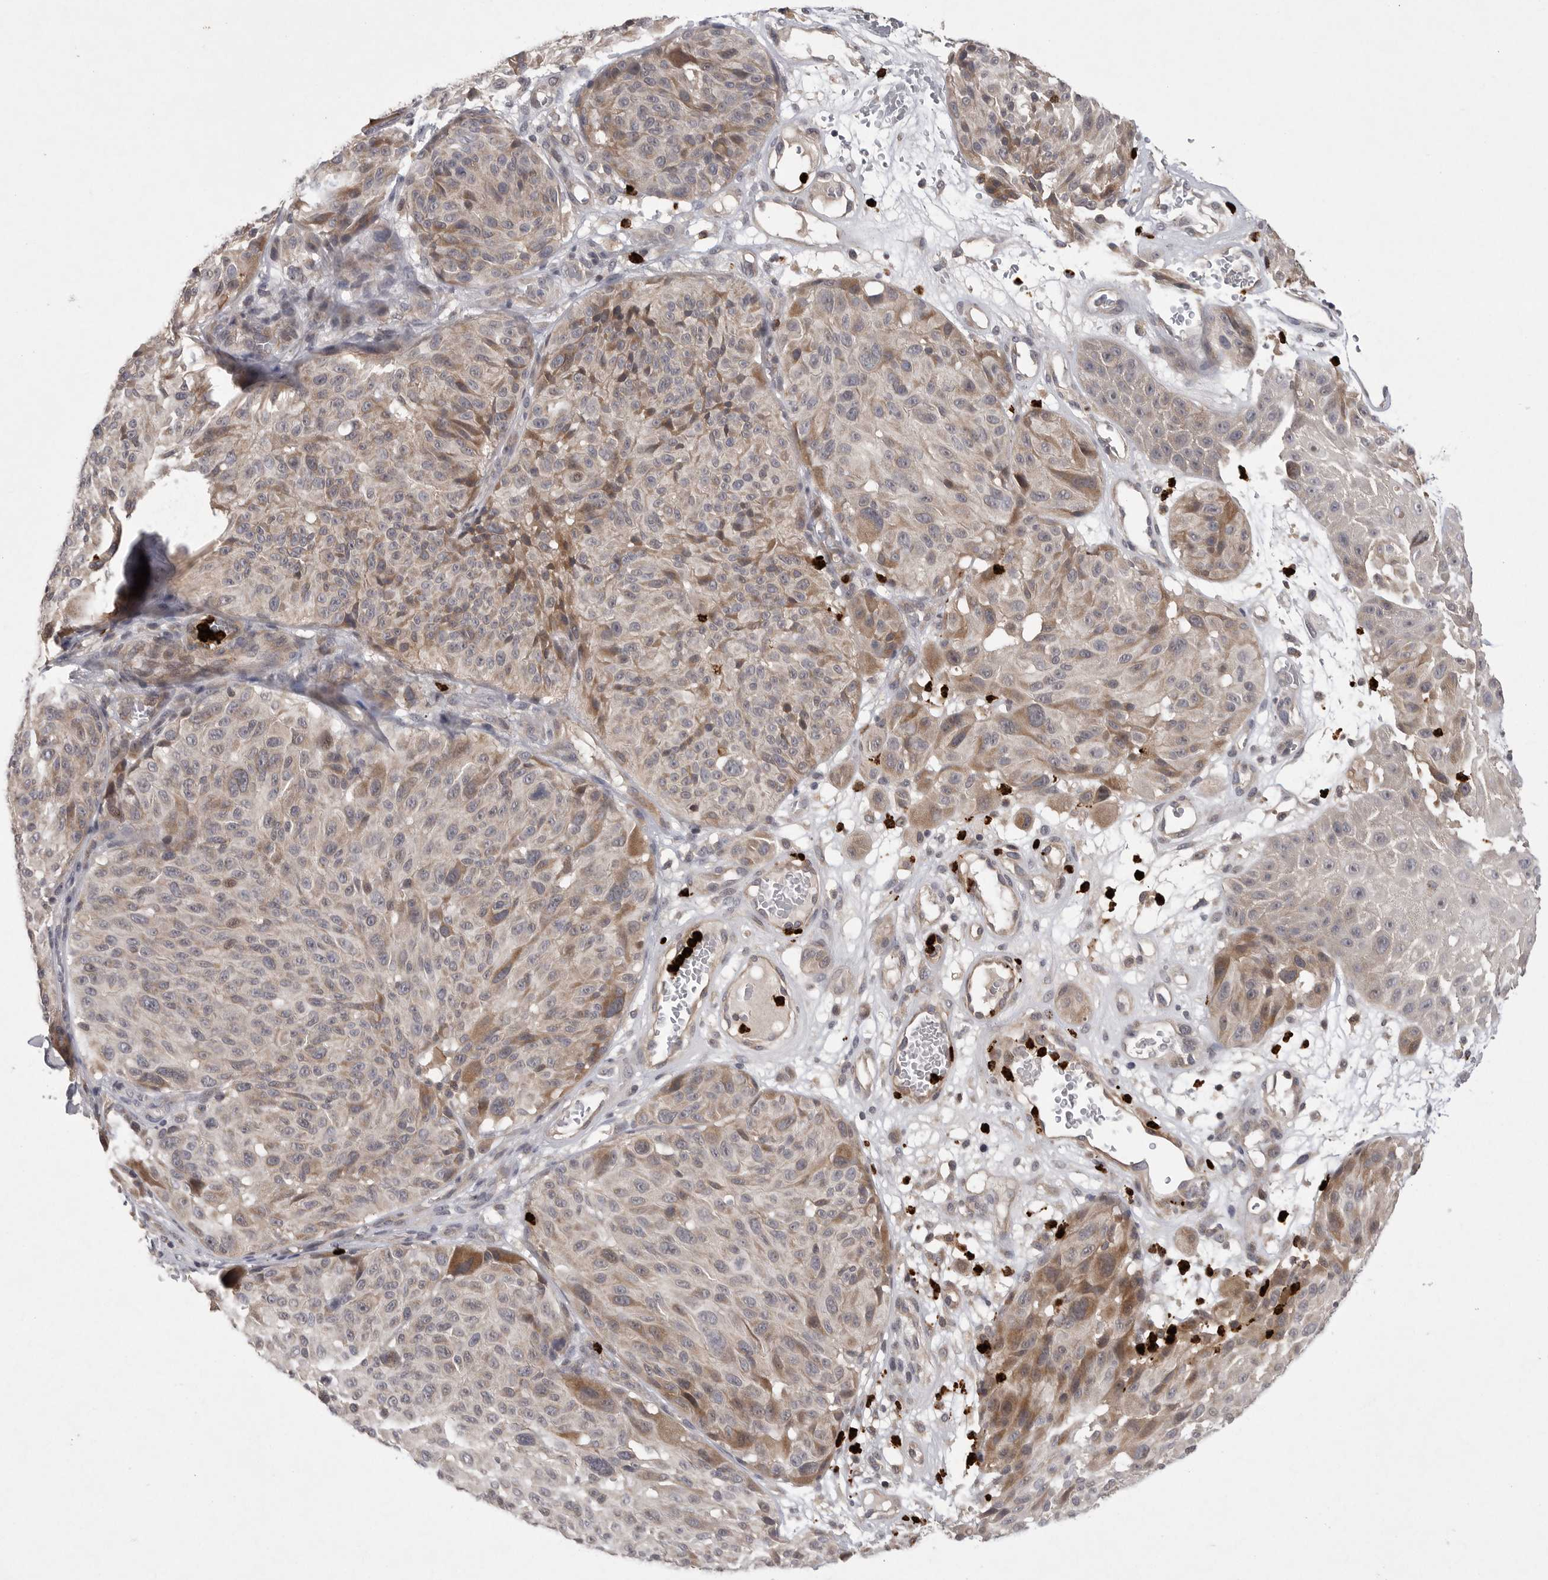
{"staining": {"intensity": "moderate", "quantity": "<25%", "location": "cytoplasmic/membranous"}, "tissue": "melanoma", "cell_type": "Tumor cells", "image_type": "cancer", "snomed": [{"axis": "morphology", "description": "Malignant melanoma, NOS"}, {"axis": "topography", "description": "Skin"}], "caption": "Immunohistochemistry (IHC) photomicrograph of neoplastic tissue: human malignant melanoma stained using immunohistochemistry (IHC) shows low levels of moderate protein expression localized specifically in the cytoplasmic/membranous of tumor cells, appearing as a cytoplasmic/membranous brown color.", "gene": "UBE3D", "patient": {"sex": "male", "age": 83}}